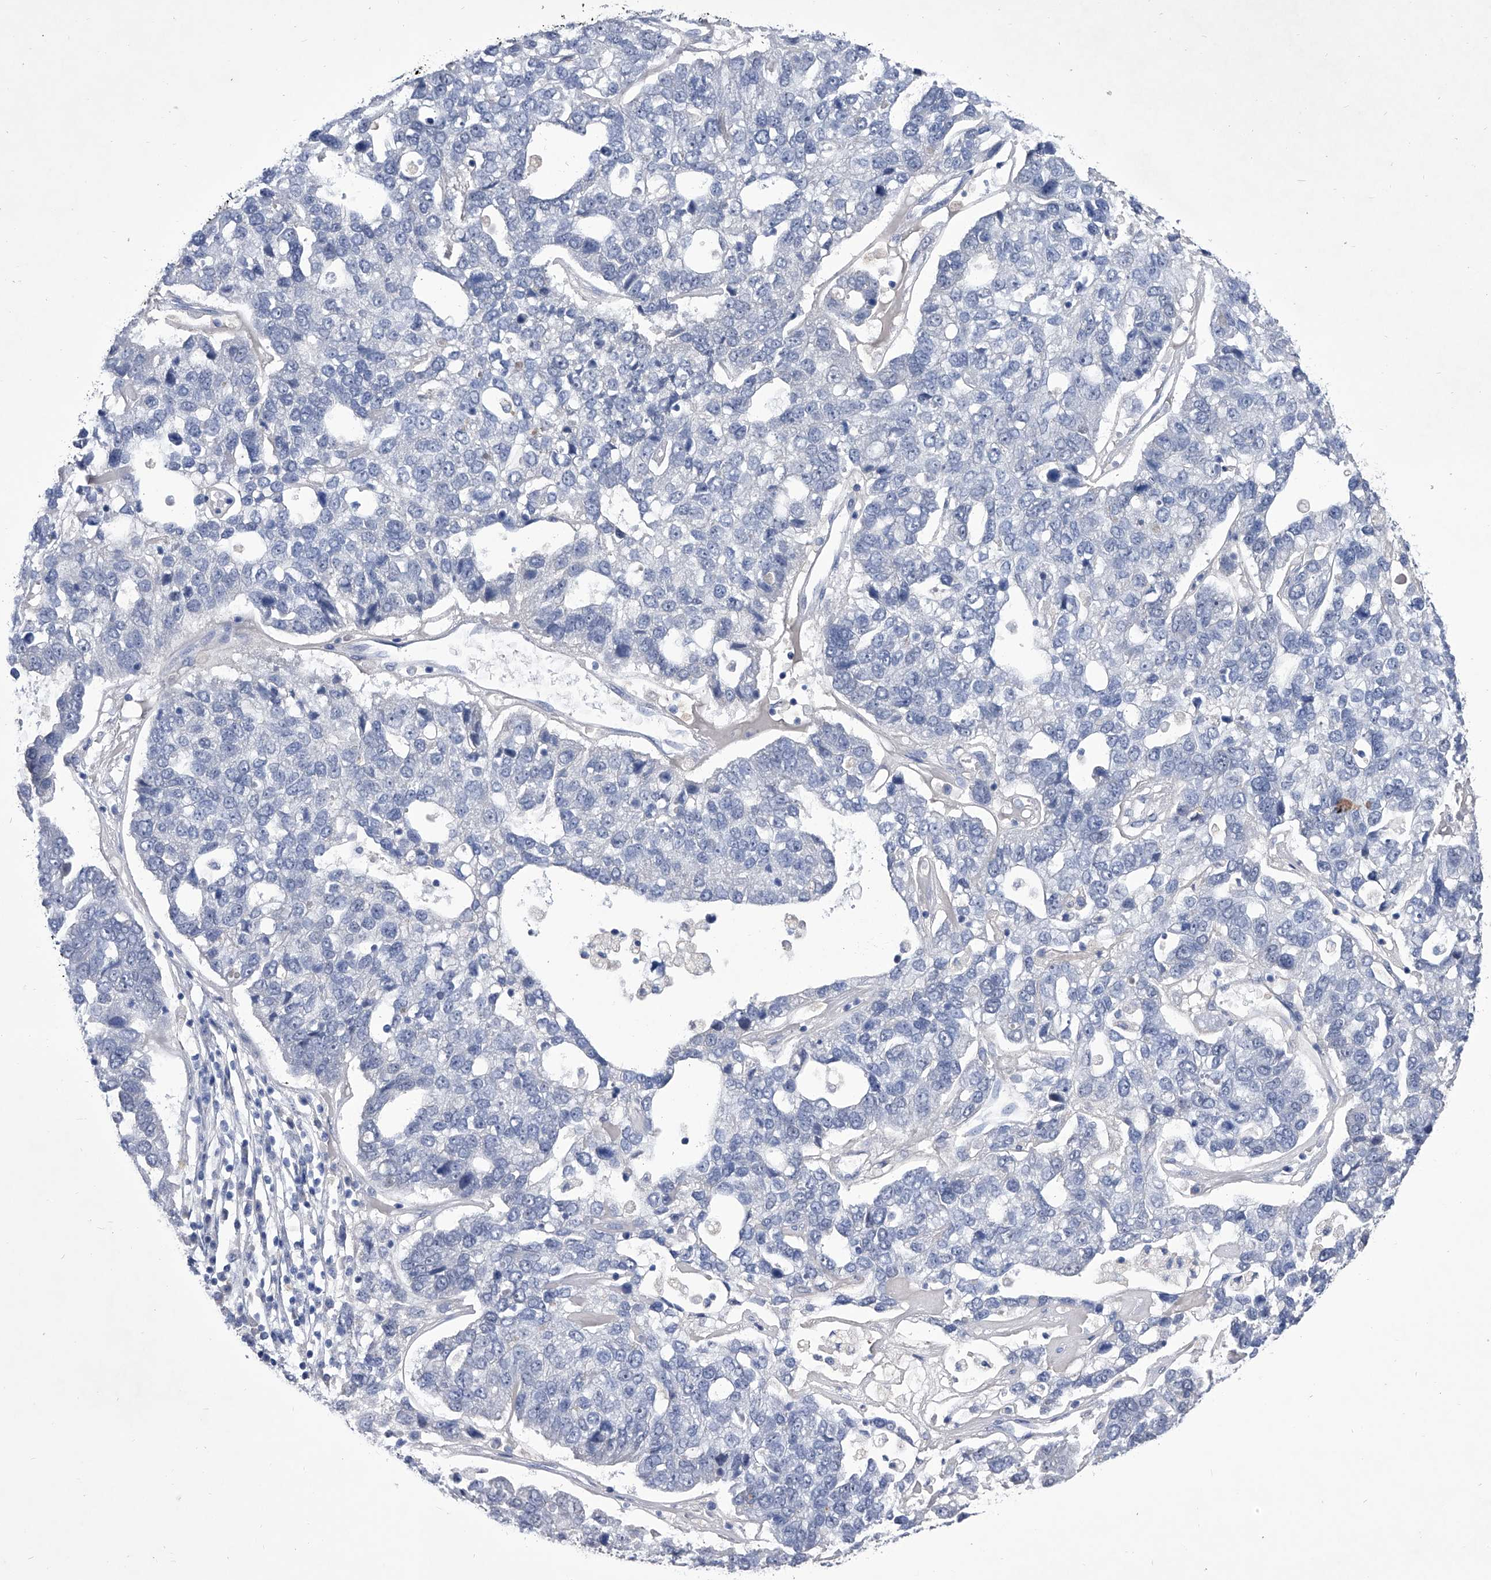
{"staining": {"intensity": "negative", "quantity": "none", "location": "none"}, "tissue": "pancreatic cancer", "cell_type": "Tumor cells", "image_type": "cancer", "snomed": [{"axis": "morphology", "description": "Adenocarcinoma, NOS"}, {"axis": "topography", "description": "Pancreas"}], "caption": "This is a histopathology image of immunohistochemistry (IHC) staining of adenocarcinoma (pancreatic), which shows no expression in tumor cells.", "gene": "CRISP2", "patient": {"sex": "female", "age": 61}}